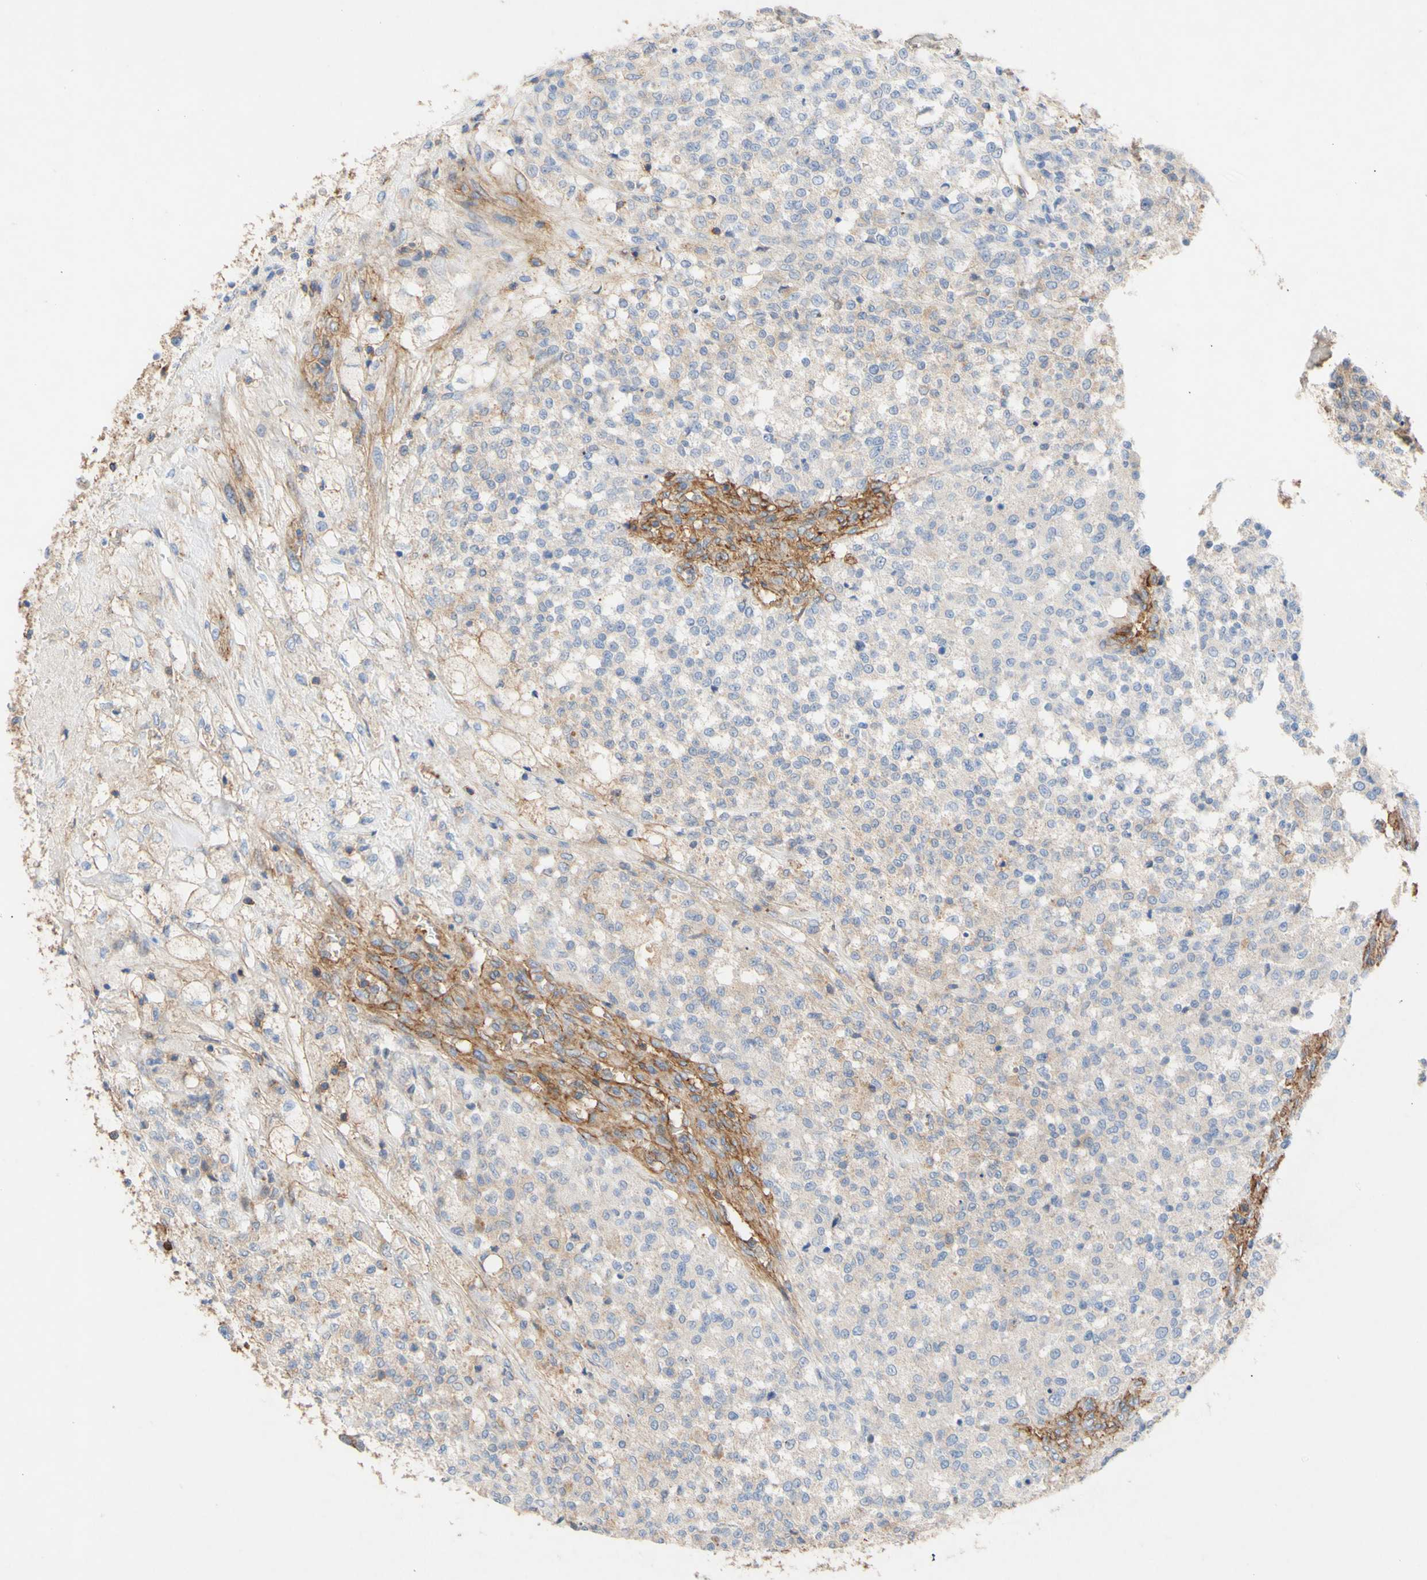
{"staining": {"intensity": "weak", "quantity": "<25%", "location": "cytoplasmic/membranous"}, "tissue": "testis cancer", "cell_type": "Tumor cells", "image_type": "cancer", "snomed": [{"axis": "morphology", "description": "Seminoma, NOS"}, {"axis": "topography", "description": "Testis"}], "caption": "Immunohistochemical staining of seminoma (testis) displays no significant positivity in tumor cells. (DAB IHC with hematoxylin counter stain).", "gene": "ATP2A3", "patient": {"sex": "male", "age": 59}}